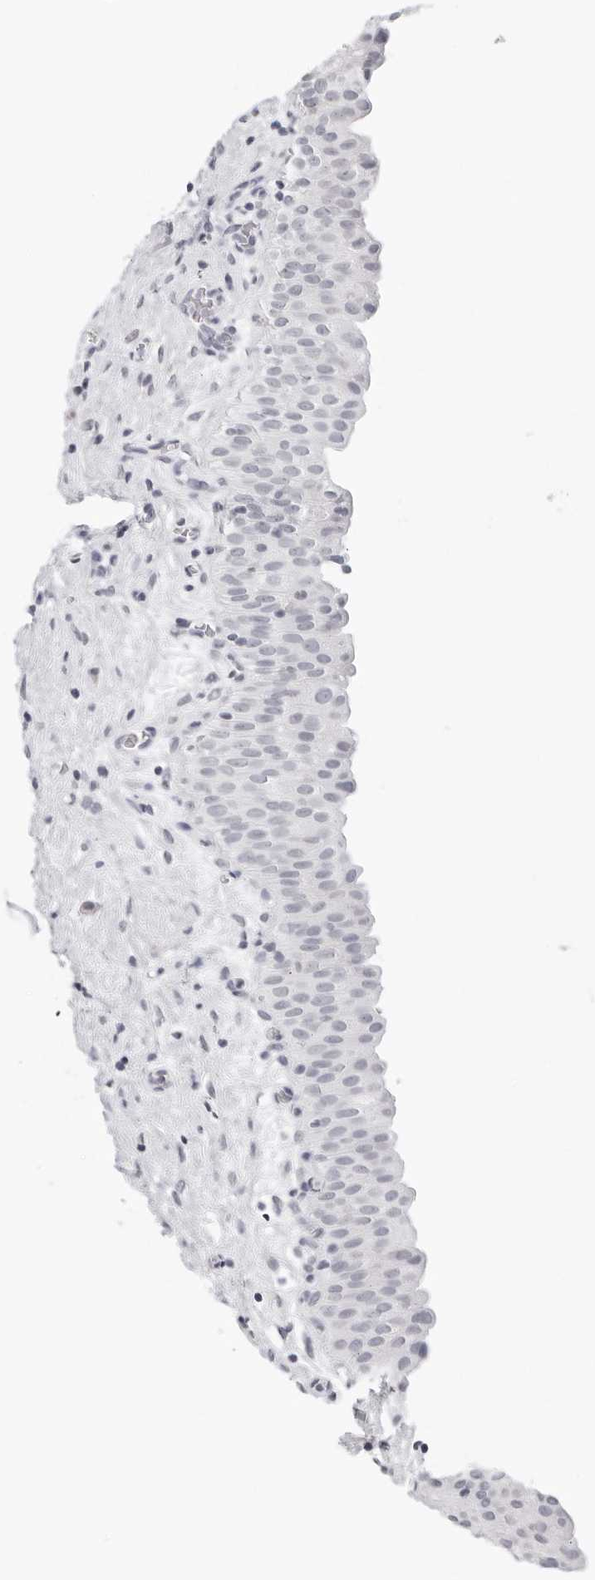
{"staining": {"intensity": "negative", "quantity": "none", "location": "none"}, "tissue": "urinary bladder", "cell_type": "Urothelial cells", "image_type": "normal", "snomed": [{"axis": "morphology", "description": "Normal tissue, NOS"}, {"axis": "topography", "description": "Urinary bladder"}], "caption": "Immunohistochemistry micrograph of benign urinary bladder: human urinary bladder stained with DAB (3,3'-diaminobenzidine) reveals no significant protein staining in urothelial cells. (Brightfield microscopy of DAB (3,3'-diaminobenzidine) immunohistochemistry at high magnification).", "gene": "EDN2", "patient": {"sex": "male", "age": 82}}